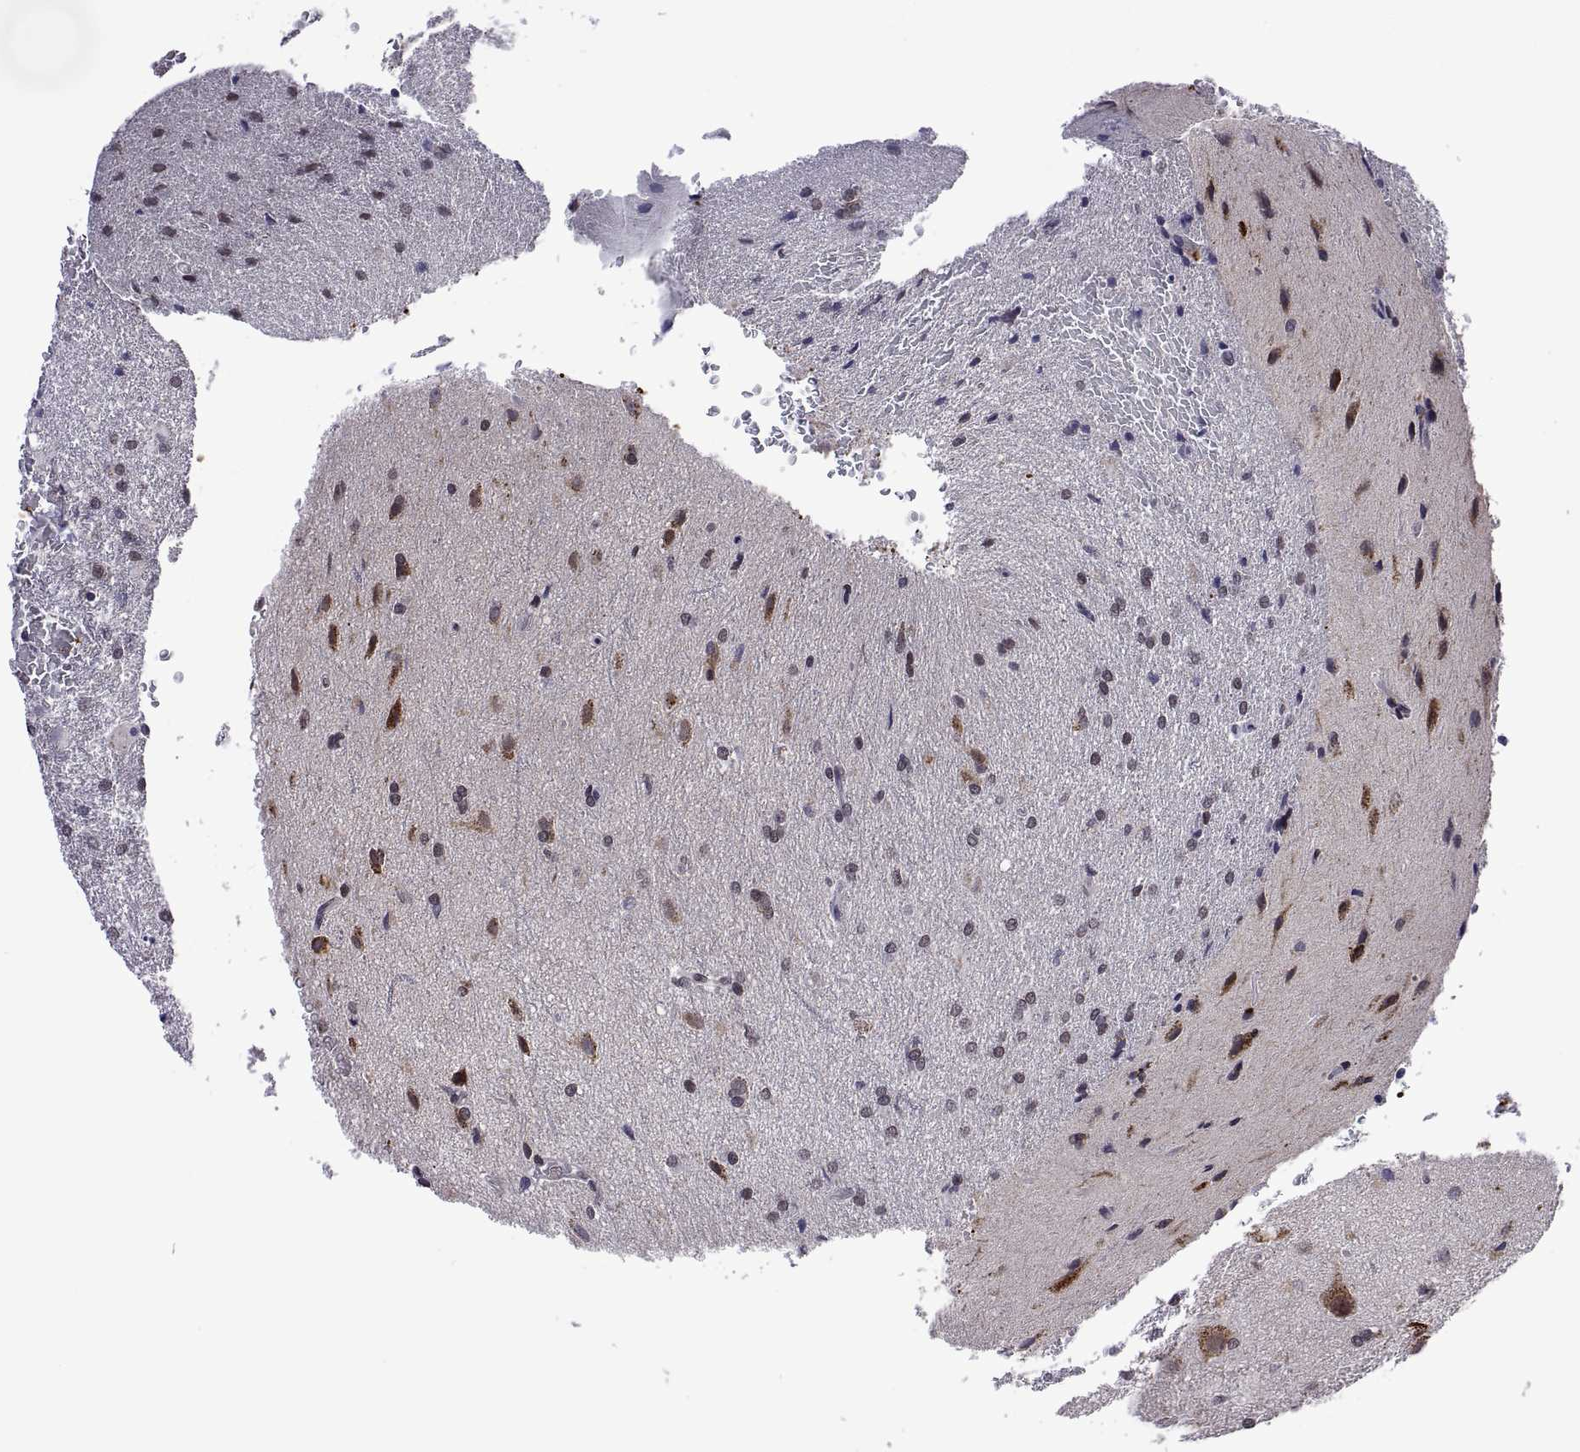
{"staining": {"intensity": "weak", "quantity": "<25%", "location": "nuclear"}, "tissue": "glioma", "cell_type": "Tumor cells", "image_type": "cancer", "snomed": [{"axis": "morphology", "description": "Glioma, malignant, High grade"}, {"axis": "topography", "description": "Brain"}], "caption": "Immunohistochemistry photomicrograph of neoplastic tissue: human malignant glioma (high-grade) stained with DAB shows no significant protein staining in tumor cells.", "gene": "NR4A1", "patient": {"sex": "male", "age": 68}}